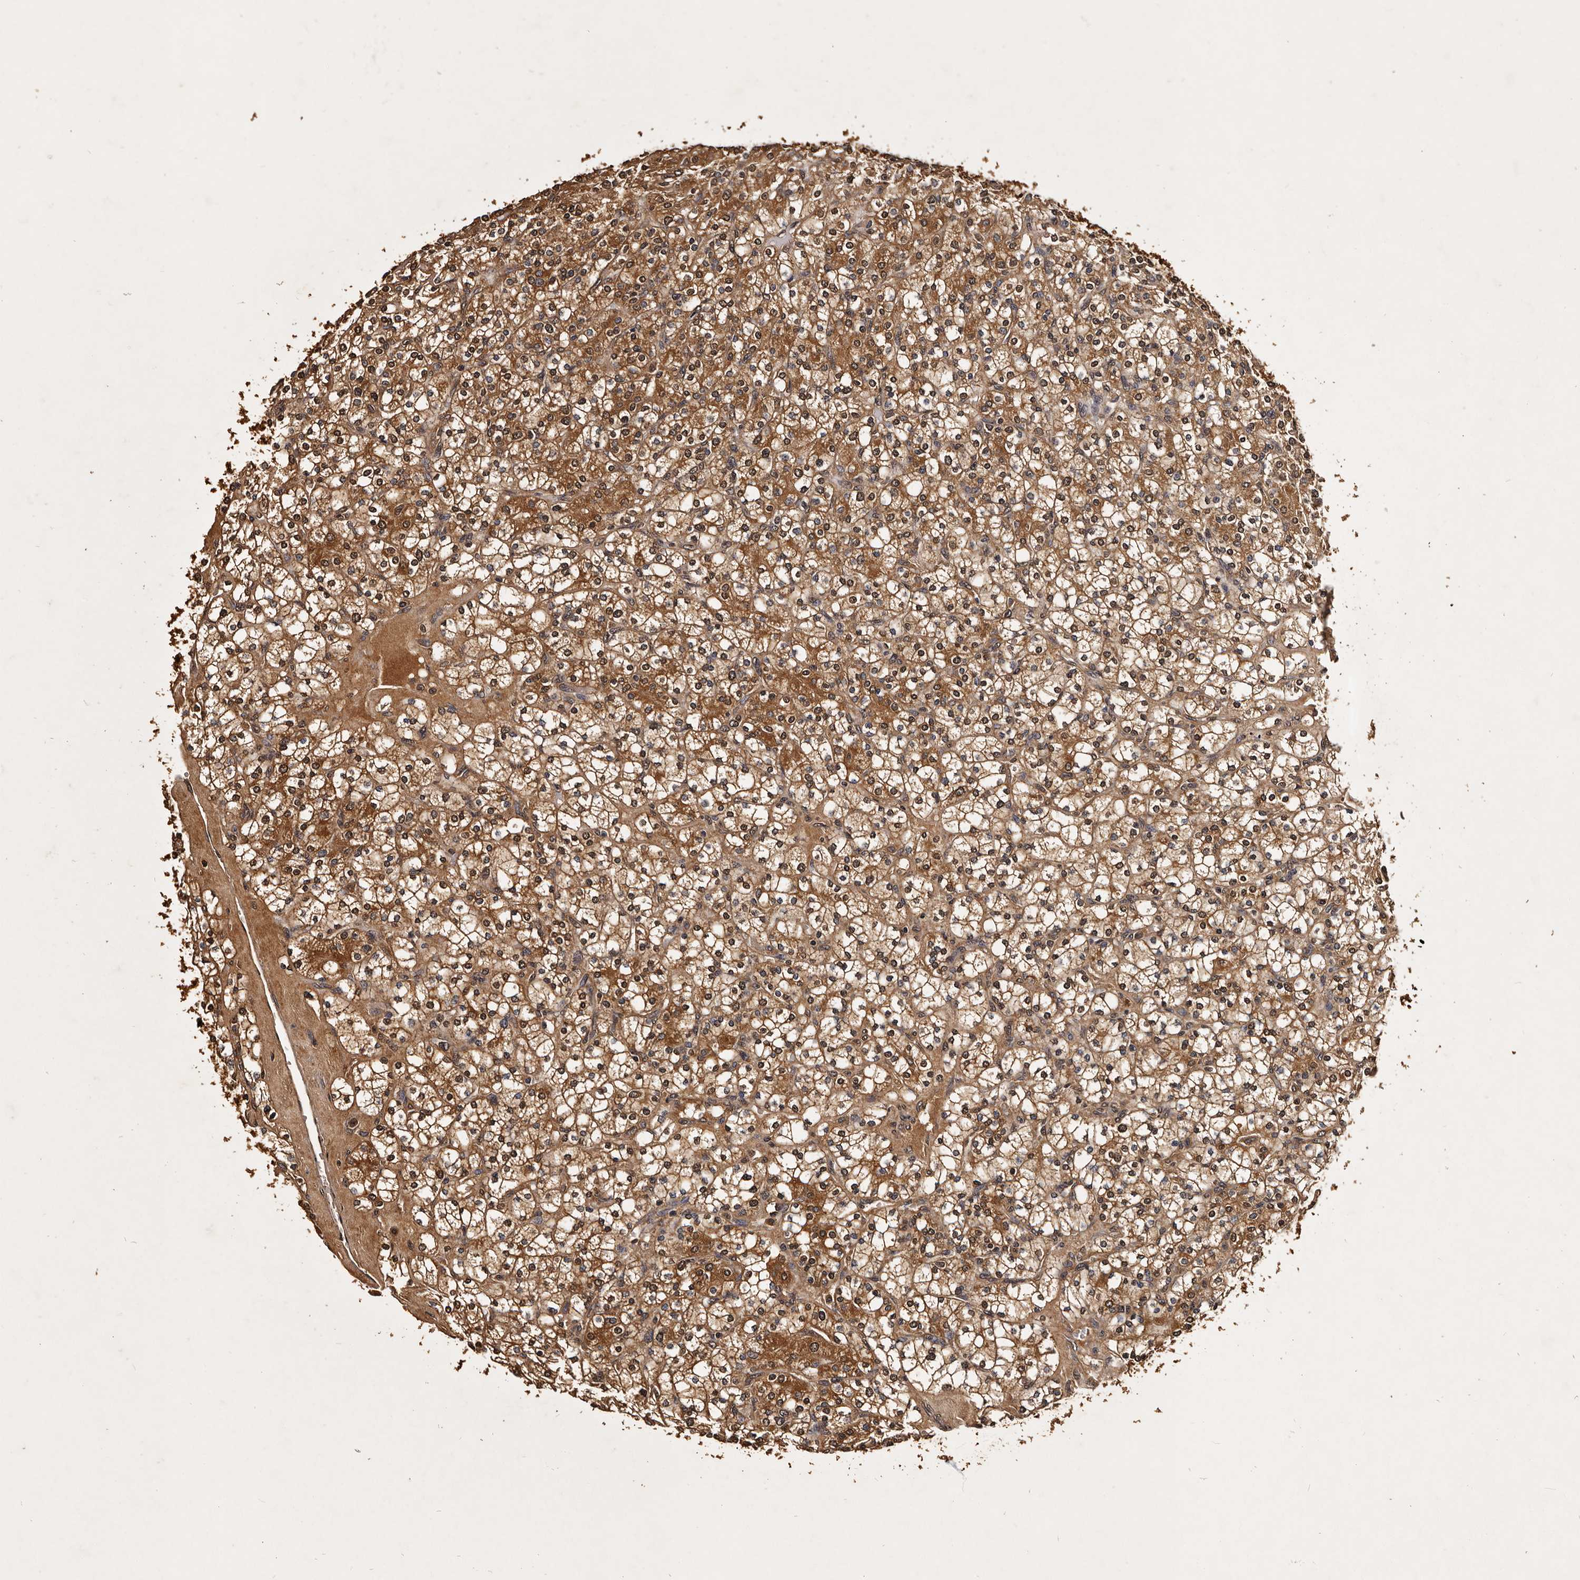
{"staining": {"intensity": "moderate", "quantity": ">75%", "location": "cytoplasmic/membranous,nuclear"}, "tissue": "renal cancer", "cell_type": "Tumor cells", "image_type": "cancer", "snomed": [{"axis": "morphology", "description": "Adenocarcinoma, NOS"}, {"axis": "topography", "description": "Kidney"}], "caption": "A micrograph showing moderate cytoplasmic/membranous and nuclear expression in about >75% of tumor cells in renal cancer (adenocarcinoma), as visualized by brown immunohistochemical staining.", "gene": "PARS2", "patient": {"sex": "male", "age": 77}}